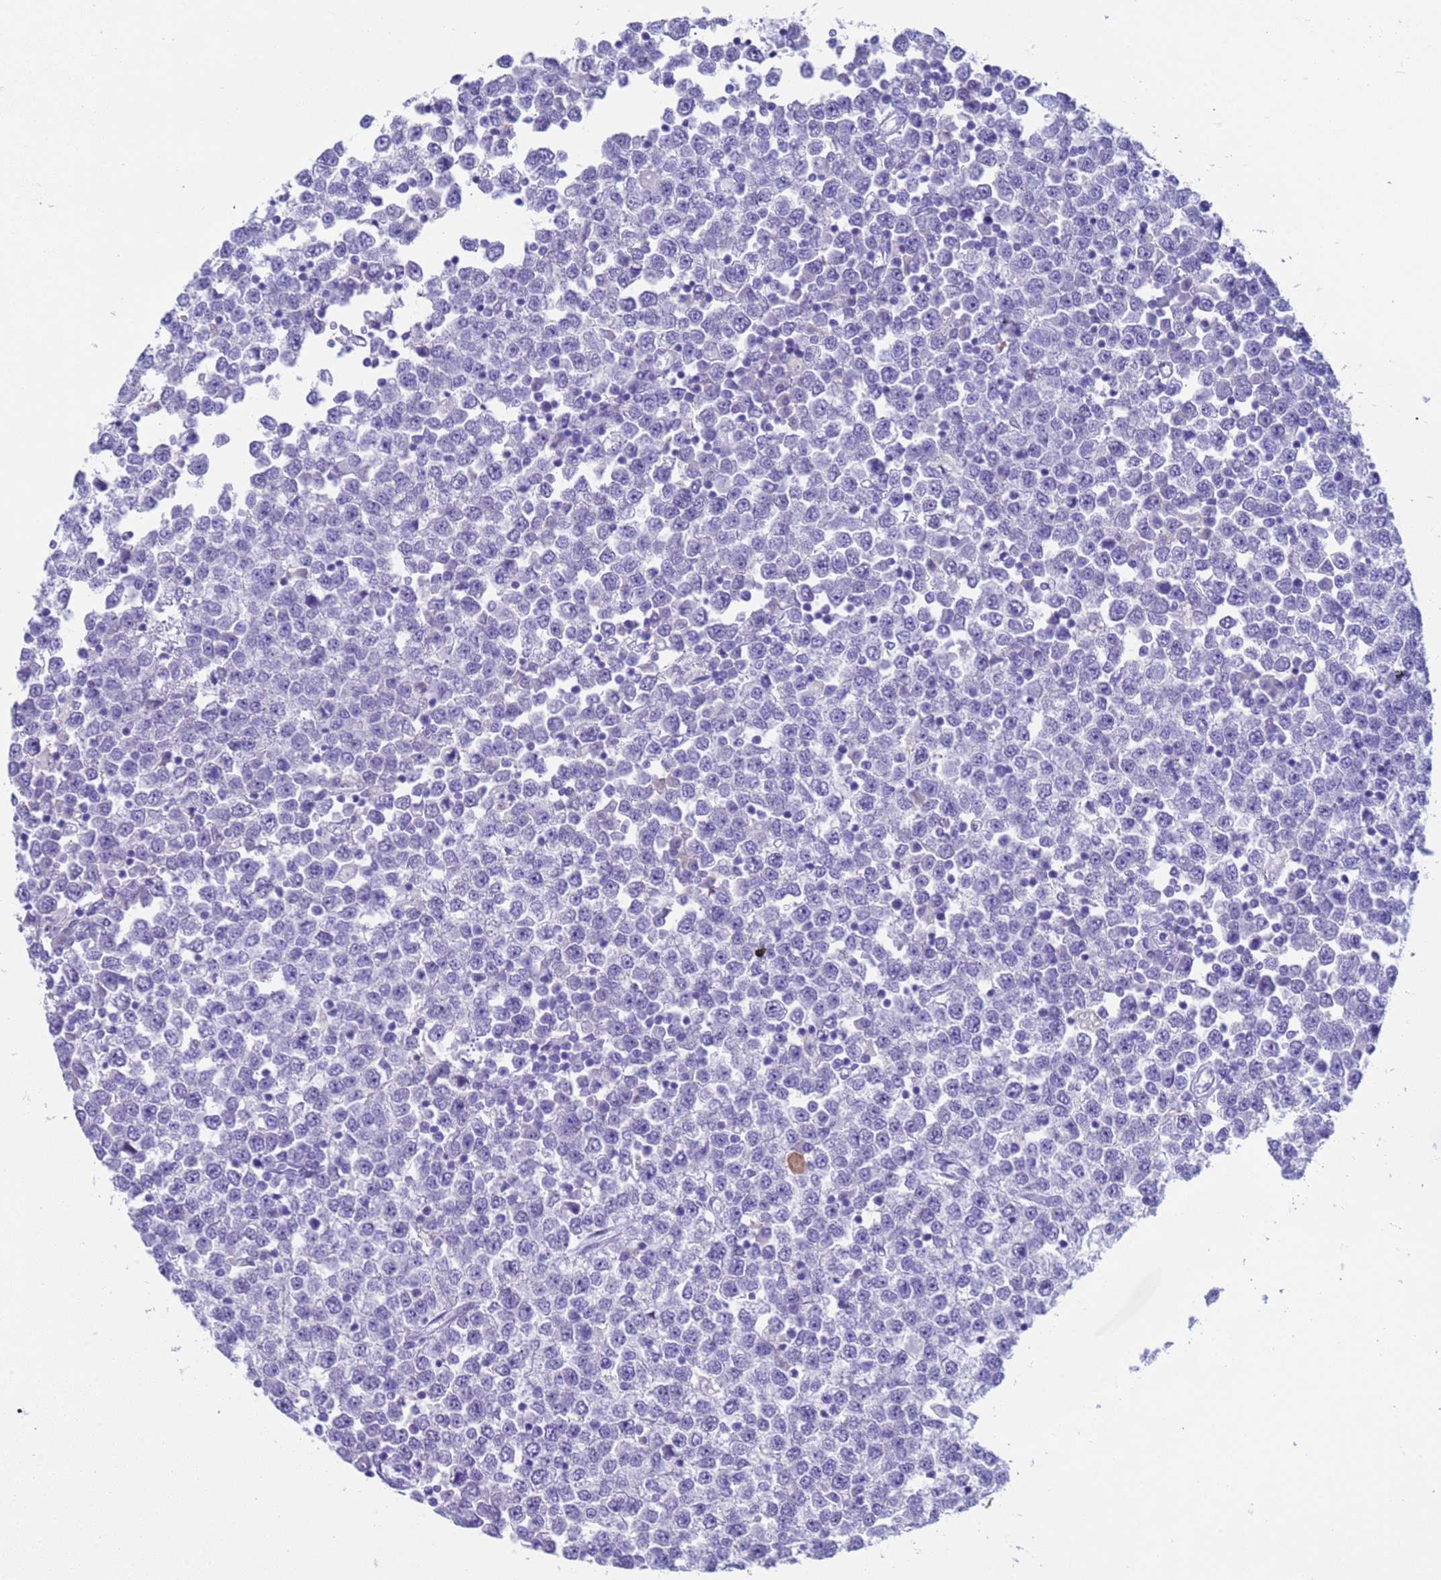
{"staining": {"intensity": "negative", "quantity": "none", "location": "none"}, "tissue": "testis cancer", "cell_type": "Tumor cells", "image_type": "cancer", "snomed": [{"axis": "morphology", "description": "Seminoma, NOS"}, {"axis": "topography", "description": "Testis"}], "caption": "Immunohistochemistry (IHC) photomicrograph of seminoma (testis) stained for a protein (brown), which demonstrates no staining in tumor cells.", "gene": "CKM", "patient": {"sex": "male", "age": 65}}